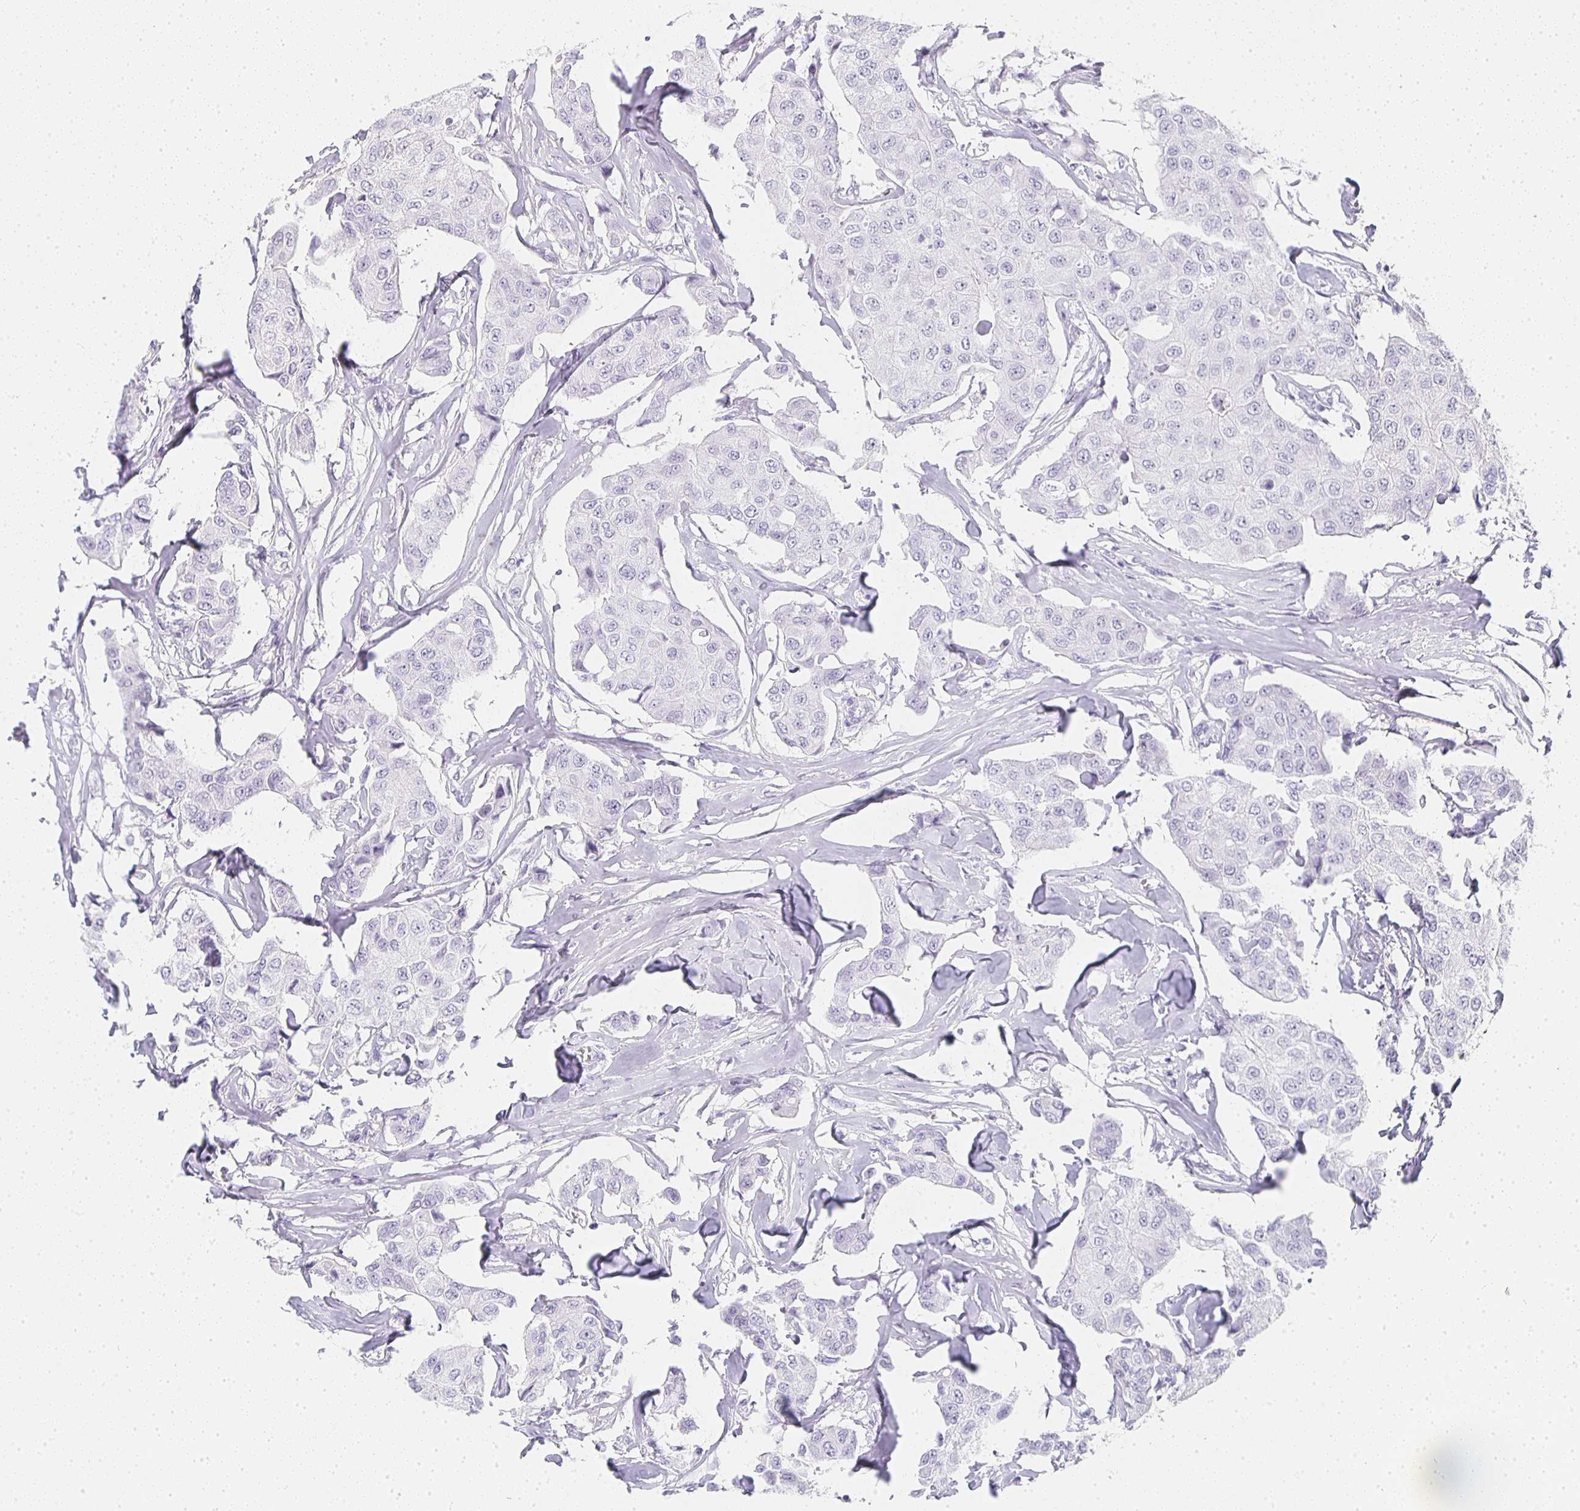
{"staining": {"intensity": "negative", "quantity": "none", "location": "none"}, "tissue": "breast cancer", "cell_type": "Tumor cells", "image_type": "cancer", "snomed": [{"axis": "morphology", "description": "Duct carcinoma"}, {"axis": "topography", "description": "Breast"}, {"axis": "topography", "description": "Lymph node"}], "caption": "Immunohistochemical staining of human breast cancer (infiltrating ductal carcinoma) reveals no significant expression in tumor cells.", "gene": "TPSD1", "patient": {"sex": "female", "age": 80}}